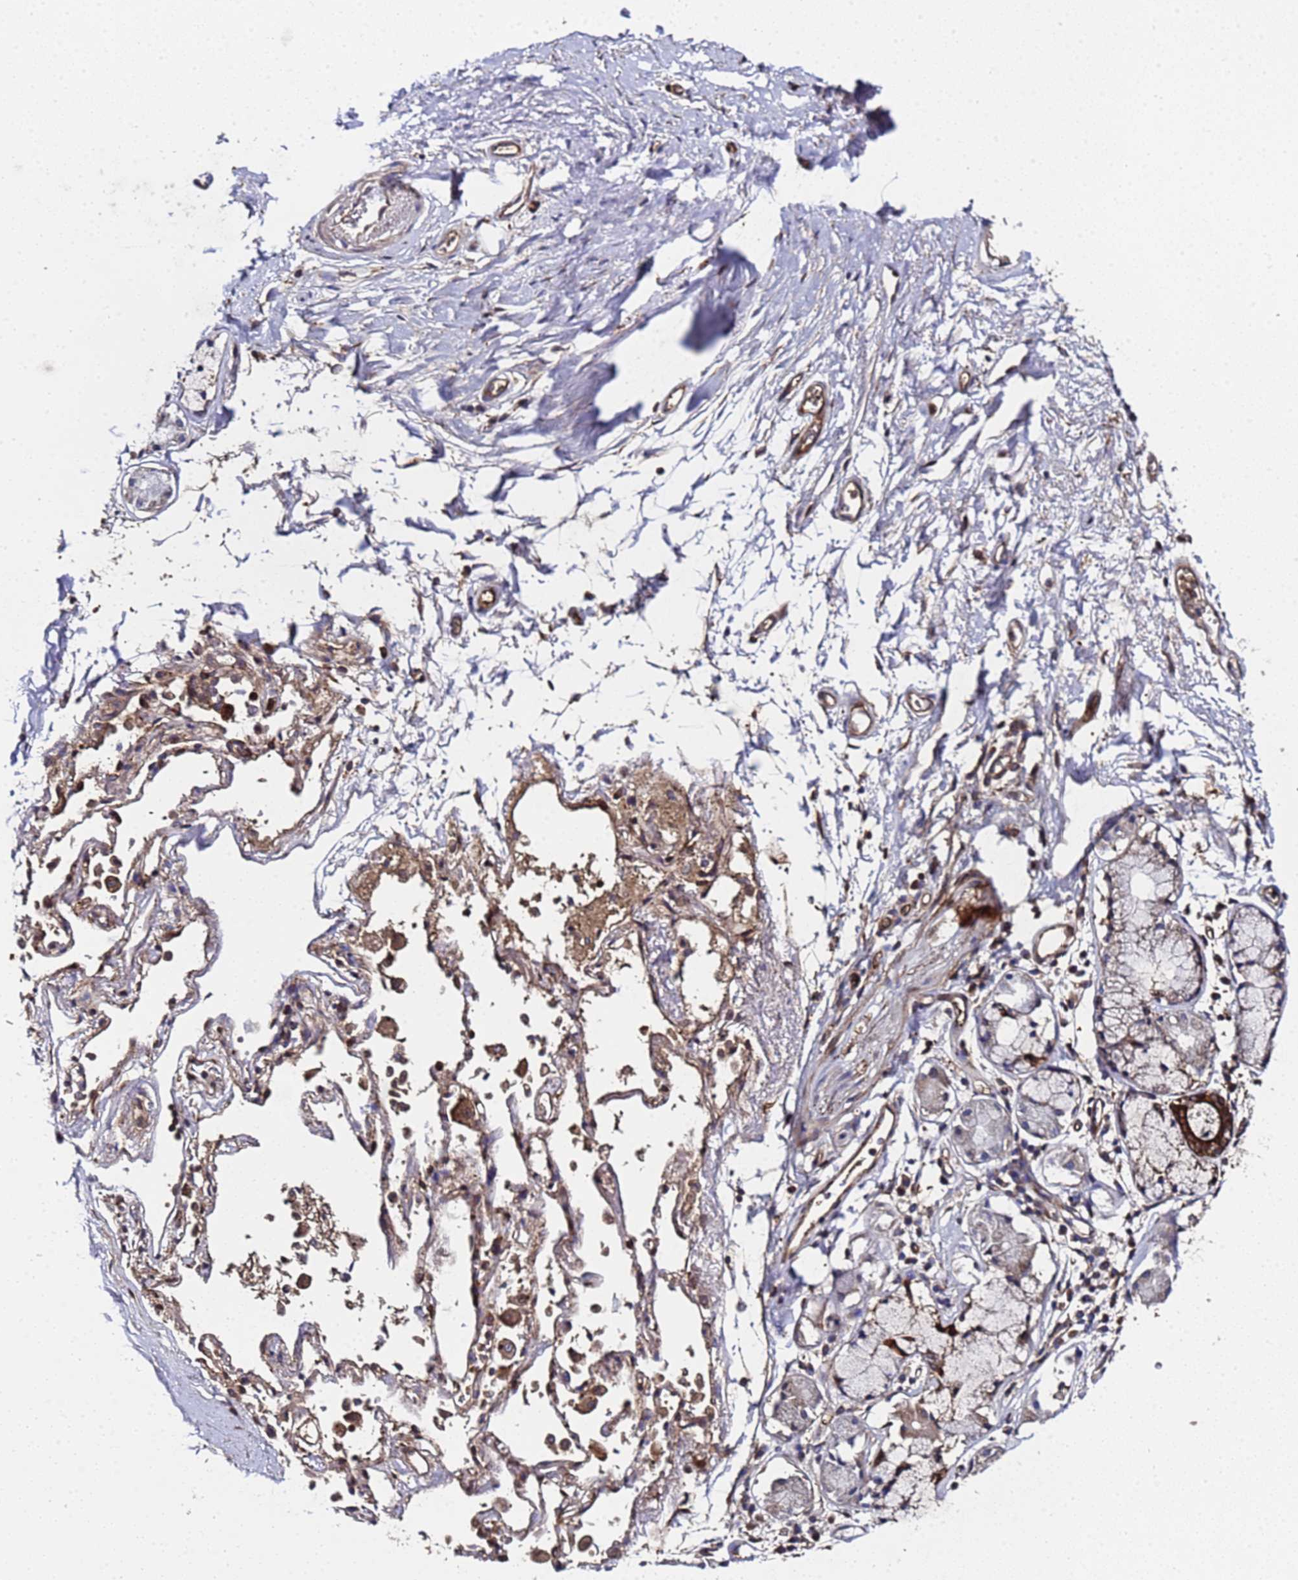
{"staining": {"intensity": "moderate", "quantity": ">75%", "location": "cytoplasmic/membranous"}, "tissue": "adipose tissue", "cell_type": "Adipocytes", "image_type": "normal", "snomed": [{"axis": "morphology", "description": "Normal tissue, NOS"}, {"axis": "topography", "description": "Cartilage tissue"}], "caption": "Protein positivity by immunohistochemistry (IHC) displays moderate cytoplasmic/membranous positivity in approximately >75% of adipocytes in normal adipose tissue.", "gene": "MOCS1", "patient": {"sex": "male", "age": 73}}